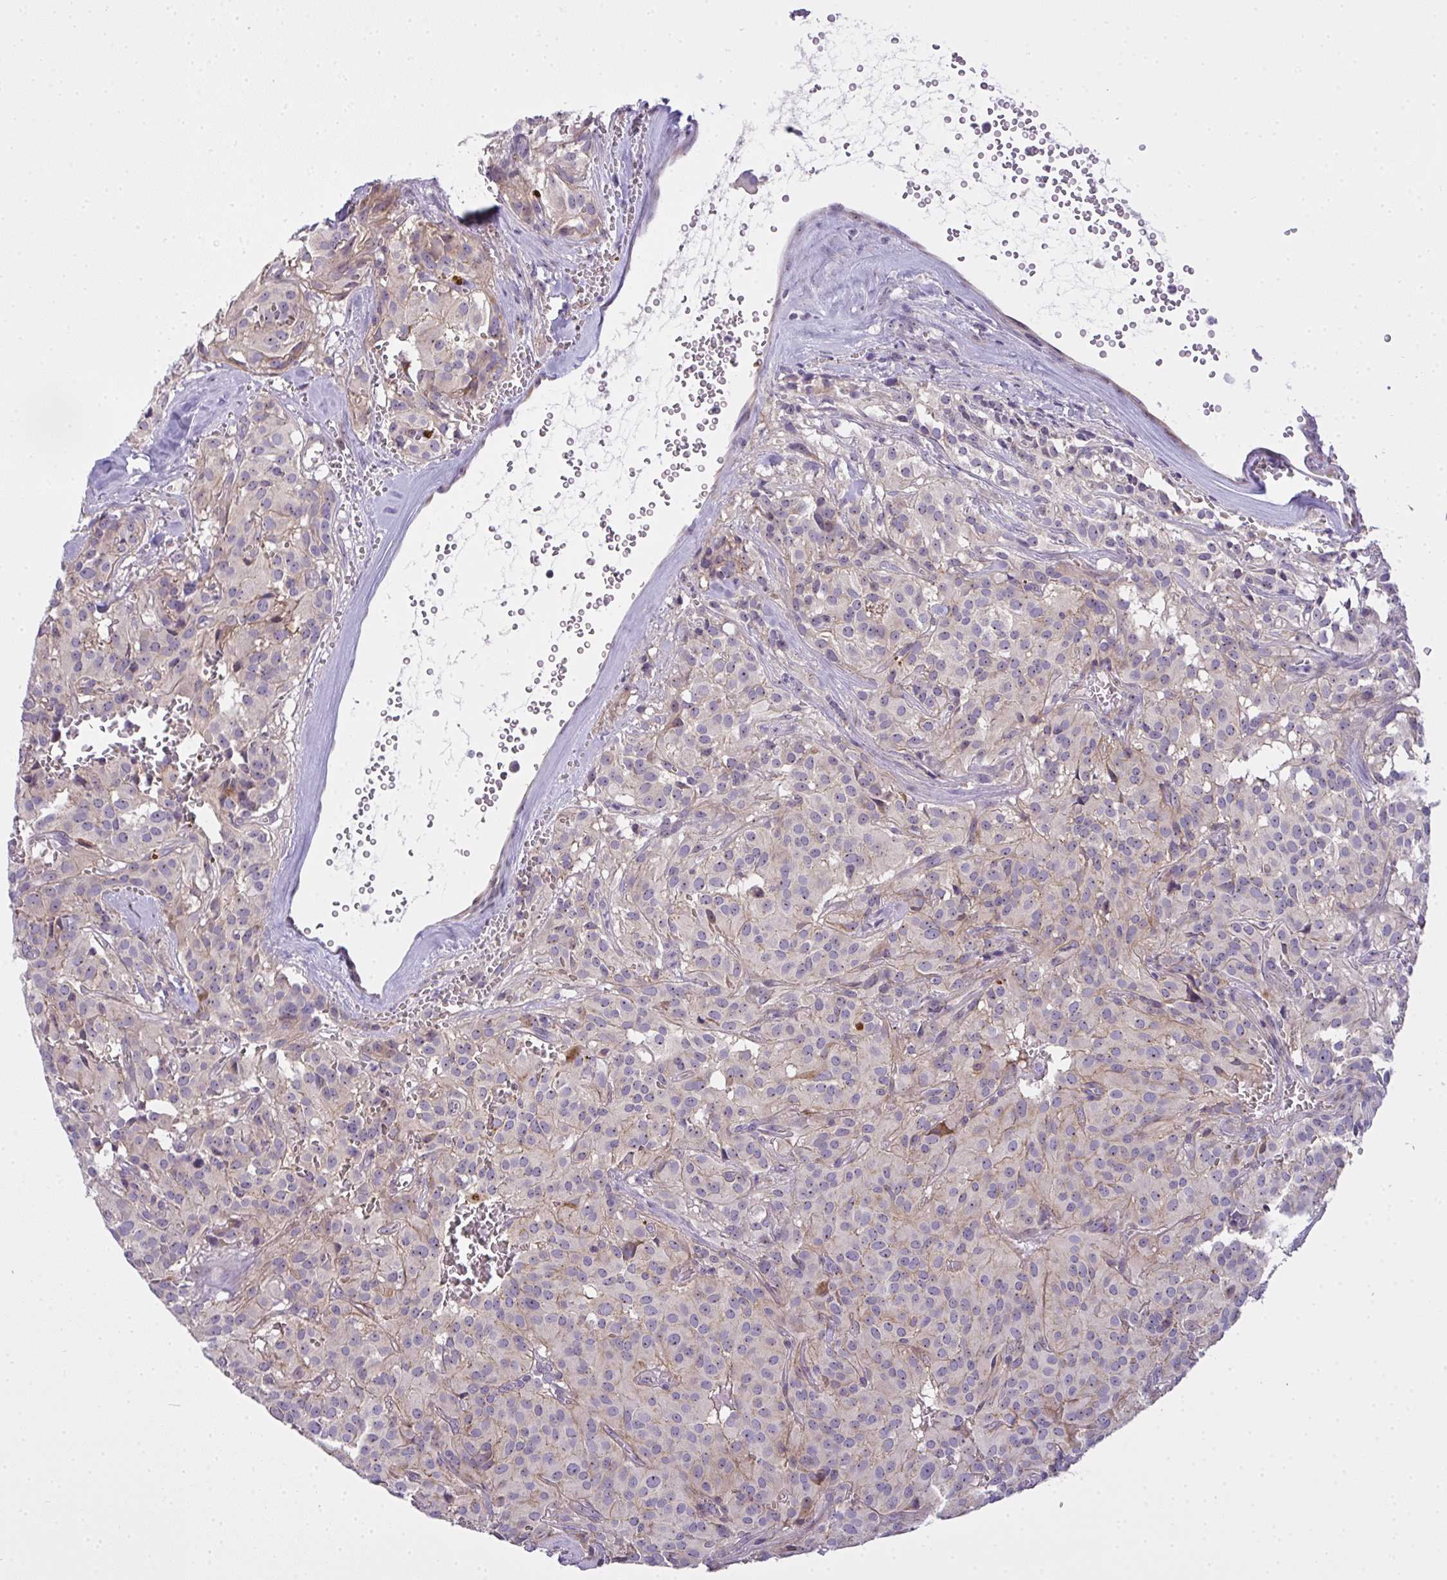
{"staining": {"intensity": "negative", "quantity": "none", "location": "none"}, "tissue": "glioma", "cell_type": "Tumor cells", "image_type": "cancer", "snomed": [{"axis": "morphology", "description": "Glioma, malignant, Low grade"}, {"axis": "topography", "description": "Brain"}], "caption": "Micrograph shows no protein expression in tumor cells of malignant glioma (low-grade) tissue. Nuclei are stained in blue.", "gene": "NT5C1A", "patient": {"sex": "male", "age": 42}}